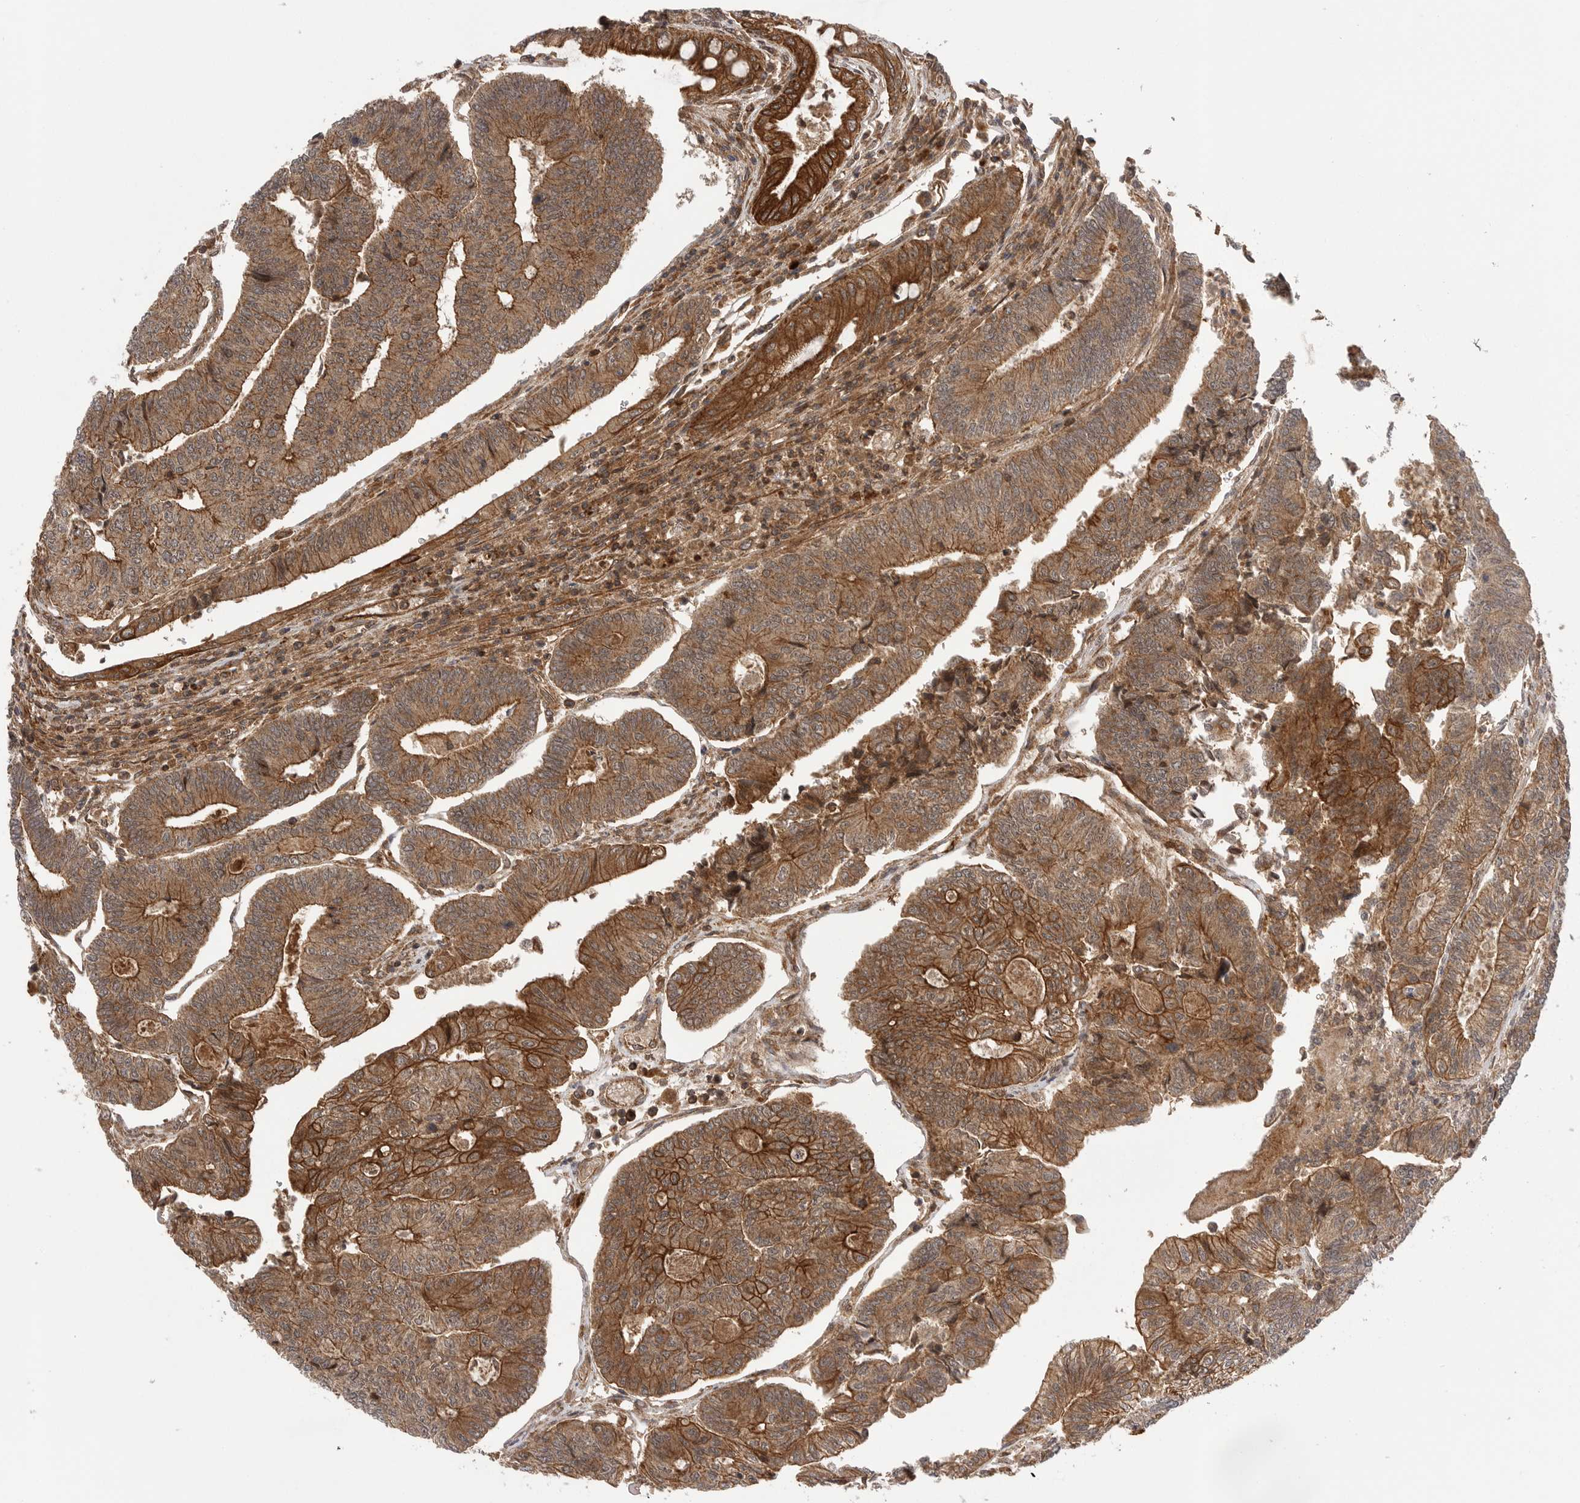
{"staining": {"intensity": "strong", "quantity": ">75%", "location": "cytoplasmic/membranous"}, "tissue": "colorectal cancer", "cell_type": "Tumor cells", "image_type": "cancer", "snomed": [{"axis": "morphology", "description": "Adenocarcinoma, NOS"}, {"axis": "topography", "description": "Colon"}], "caption": "A histopathology image of colorectal cancer (adenocarcinoma) stained for a protein shows strong cytoplasmic/membranous brown staining in tumor cells.", "gene": "PRDX4", "patient": {"sex": "female", "age": 67}}